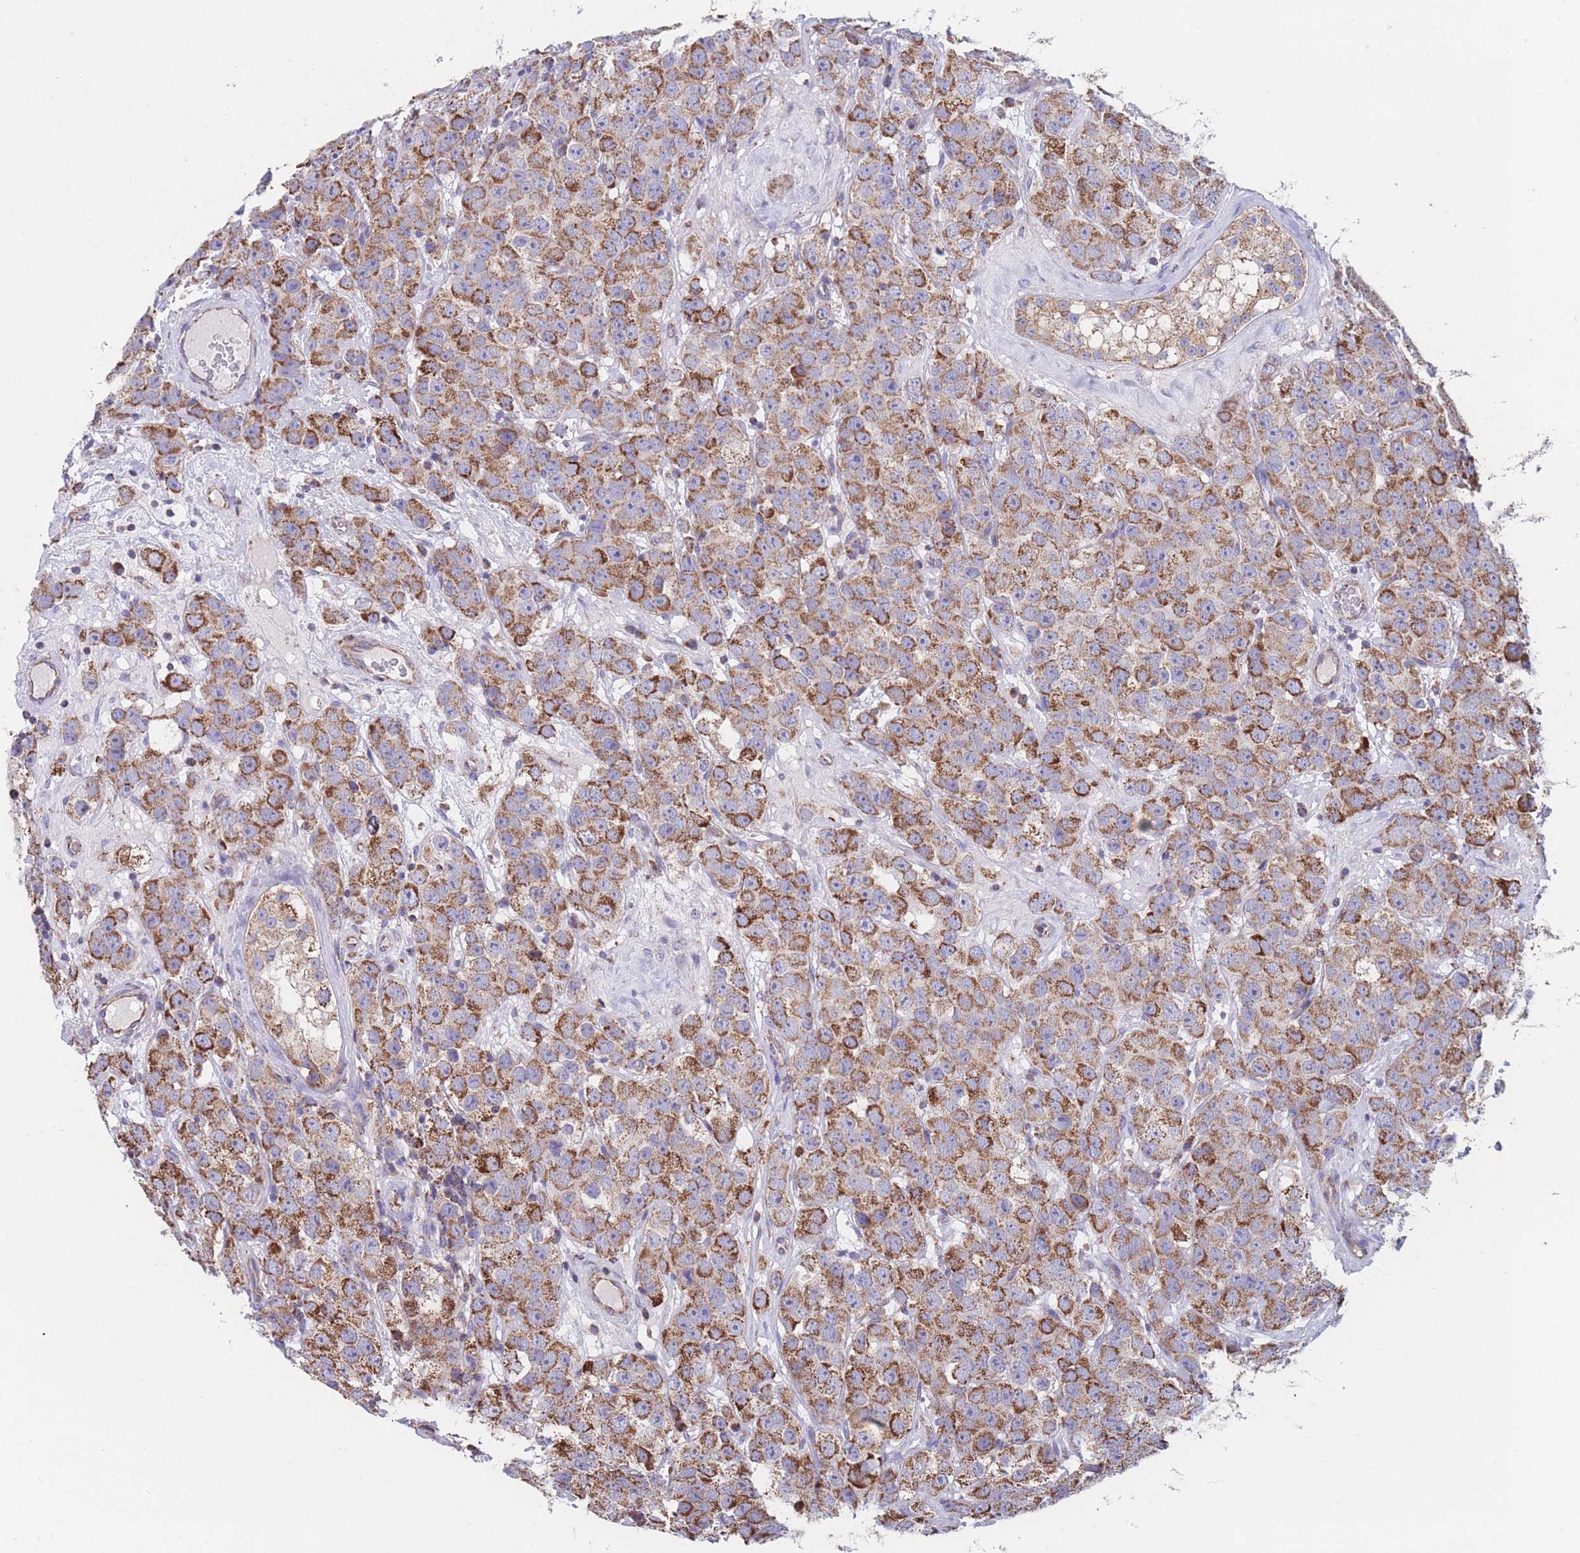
{"staining": {"intensity": "strong", "quantity": ">75%", "location": "cytoplasmic/membranous"}, "tissue": "testis cancer", "cell_type": "Tumor cells", "image_type": "cancer", "snomed": [{"axis": "morphology", "description": "Seminoma, NOS"}, {"axis": "topography", "description": "Testis"}], "caption": "A high amount of strong cytoplasmic/membranous positivity is appreciated in approximately >75% of tumor cells in seminoma (testis) tissue.", "gene": "FKBP8", "patient": {"sex": "male", "age": 28}}